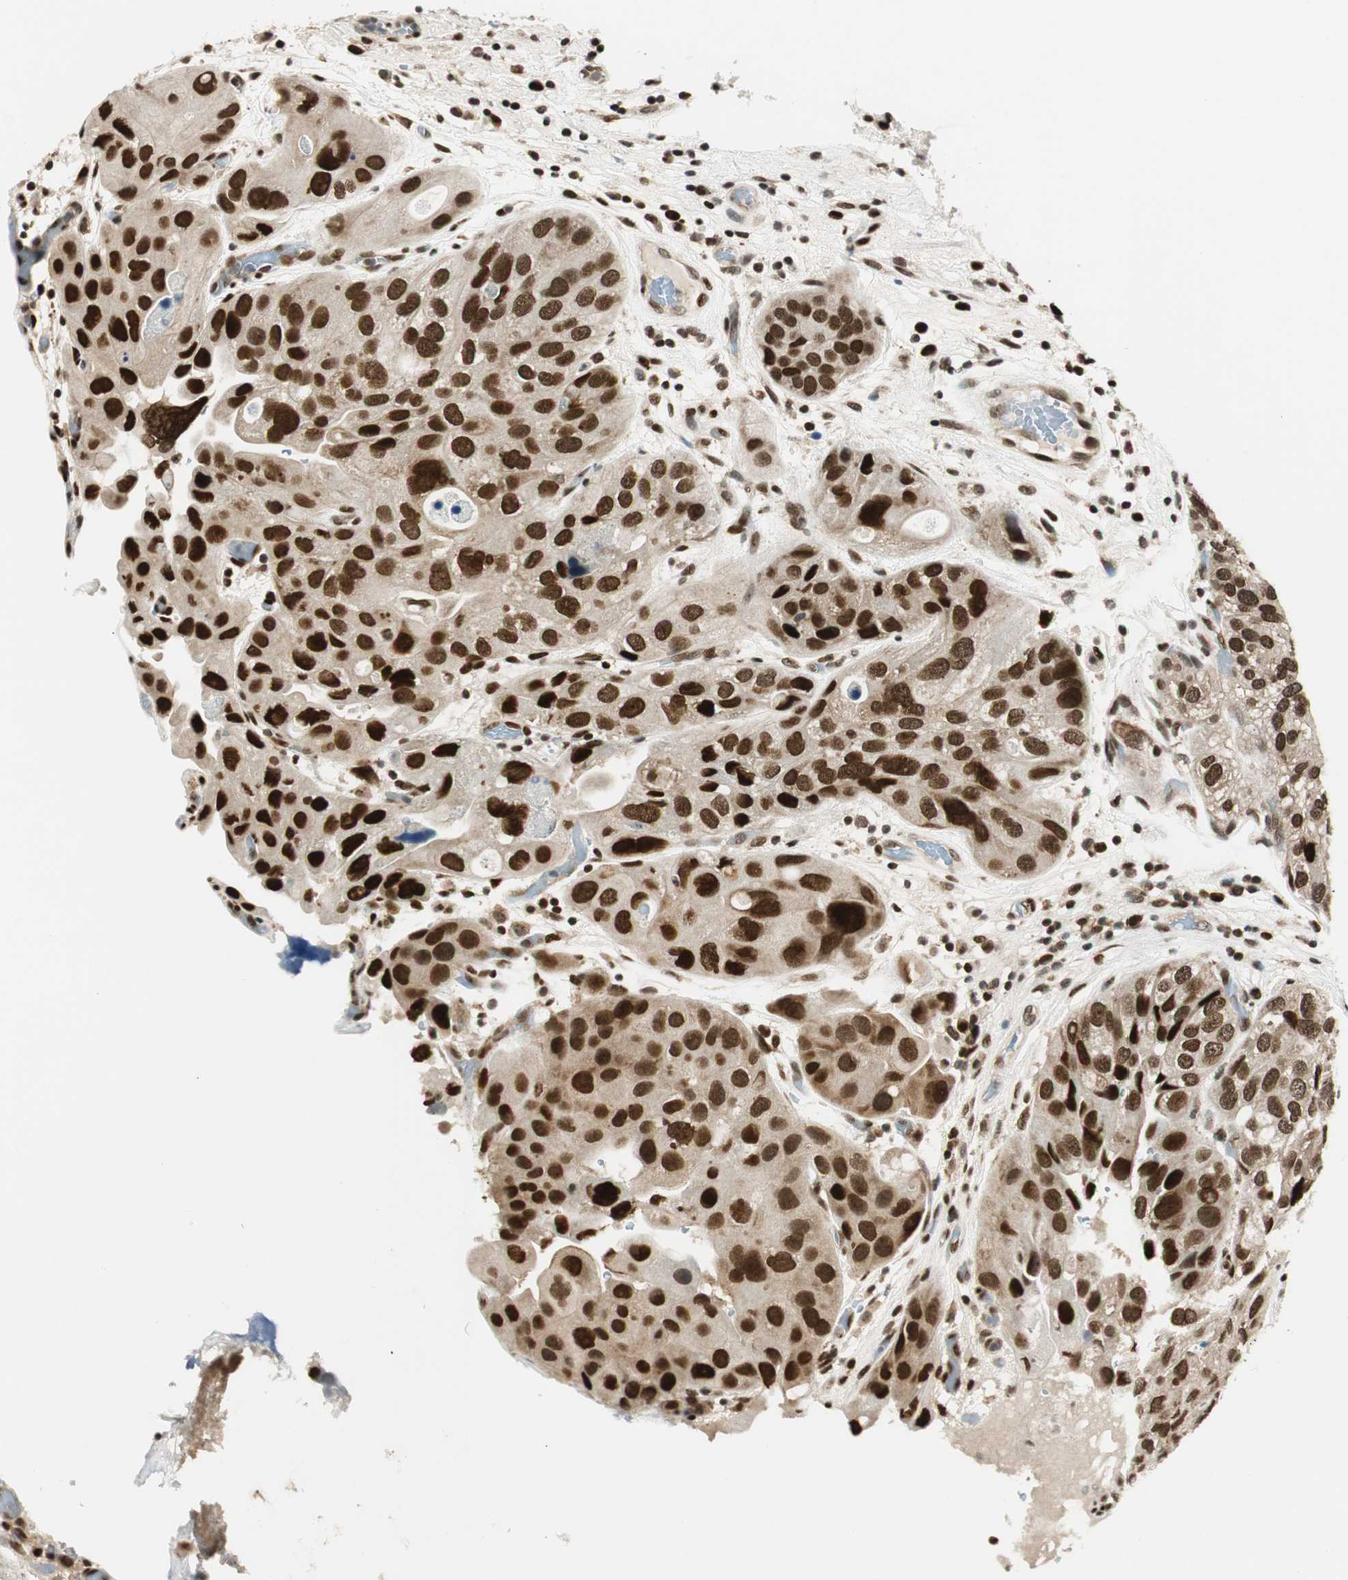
{"staining": {"intensity": "strong", "quantity": ">75%", "location": "nuclear"}, "tissue": "urothelial cancer", "cell_type": "Tumor cells", "image_type": "cancer", "snomed": [{"axis": "morphology", "description": "Urothelial carcinoma, High grade"}, {"axis": "topography", "description": "Urinary bladder"}], "caption": "High-power microscopy captured an immunohistochemistry micrograph of urothelial cancer, revealing strong nuclear staining in approximately >75% of tumor cells. (brown staining indicates protein expression, while blue staining denotes nuclei).", "gene": "RING1", "patient": {"sex": "female", "age": 64}}